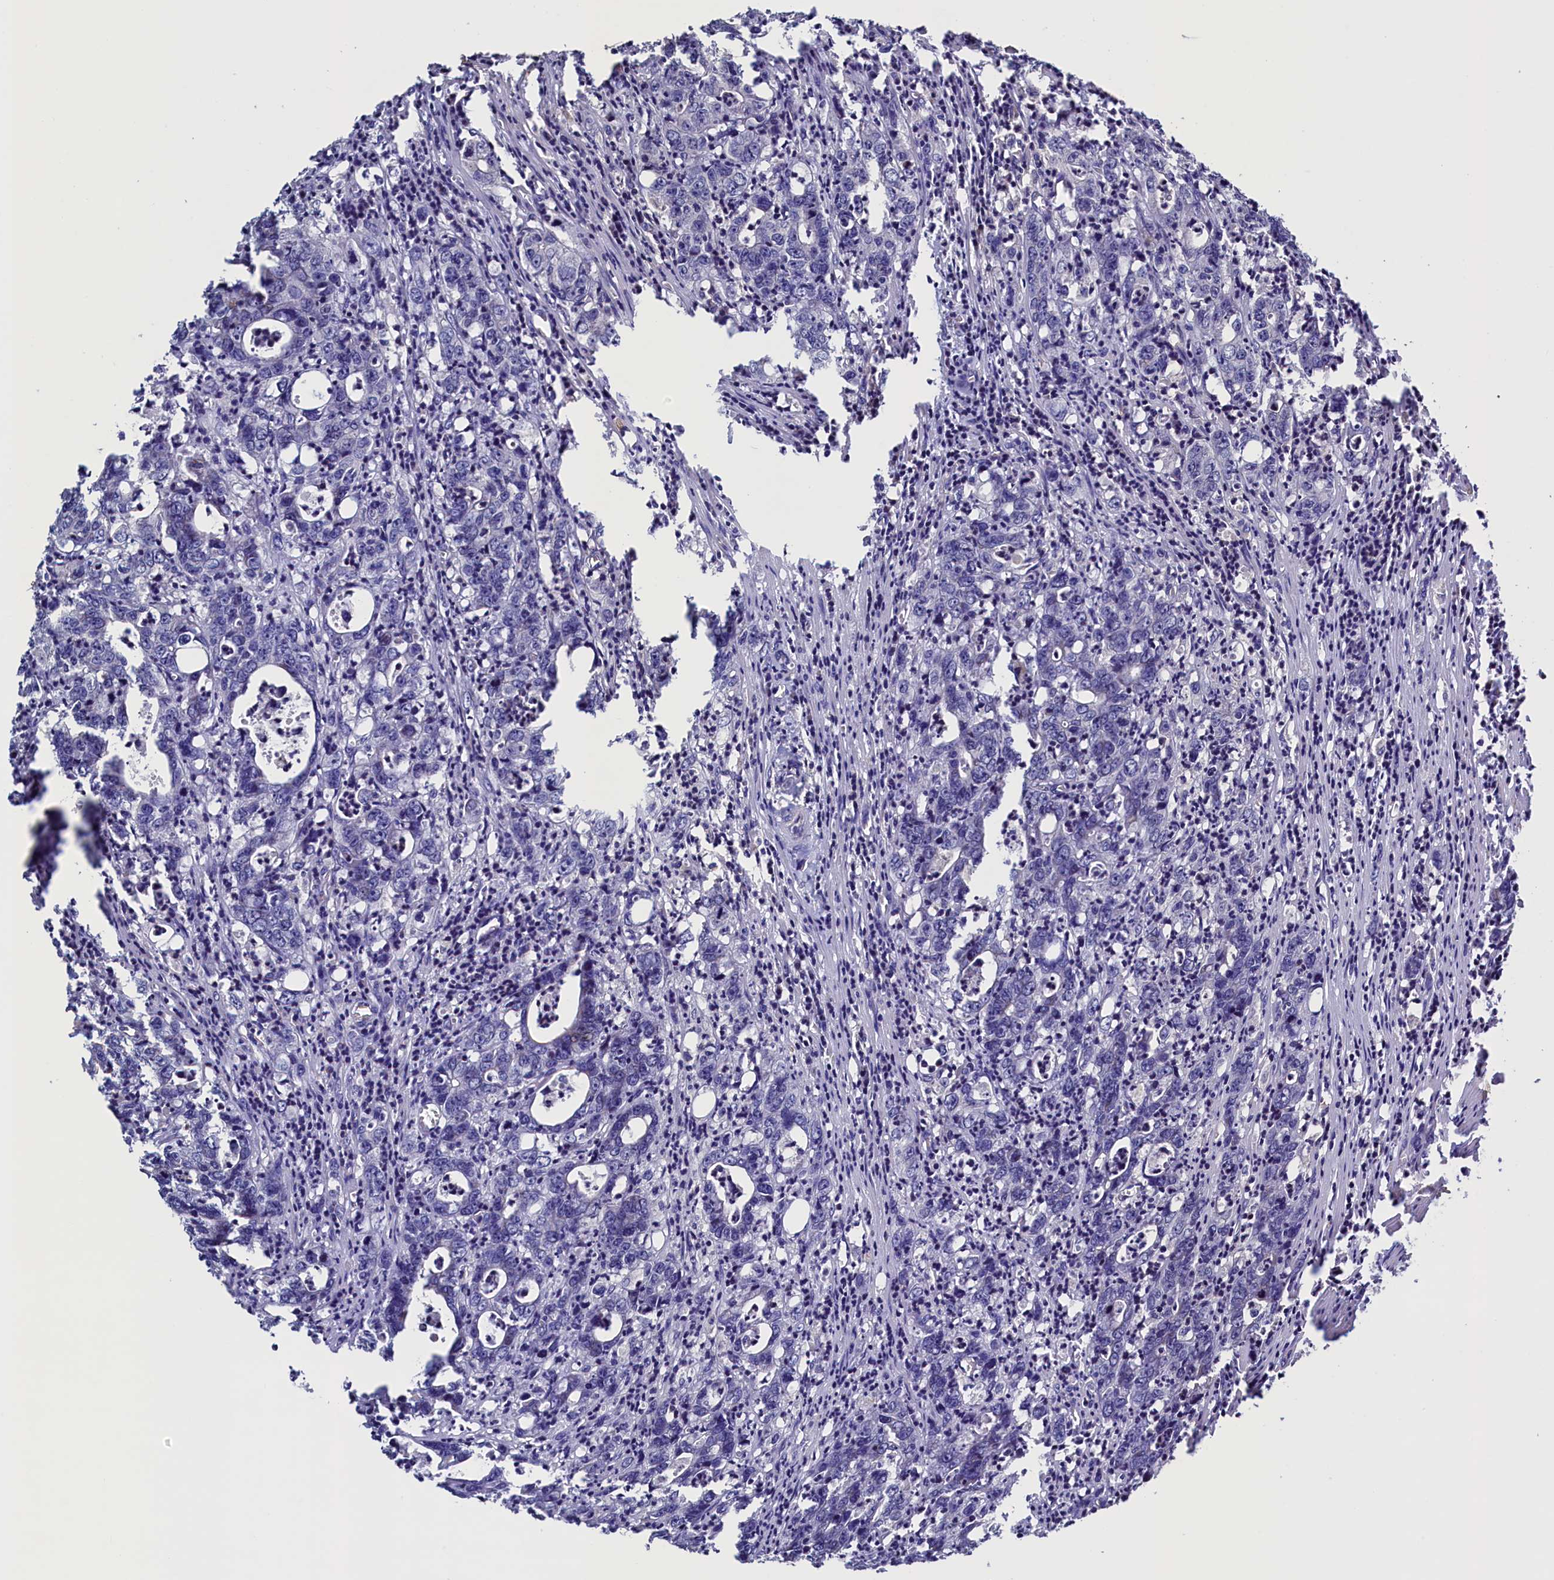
{"staining": {"intensity": "negative", "quantity": "none", "location": "none"}, "tissue": "colorectal cancer", "cell_type": "Tumor cells", "image_type": "cancer", "snomed": [{"axis": "morphology", "description": "Adenocarcinoma, NOS"}, {"axis": "topography", "description": "Colon"}], "caption": "This is an IHC image of human colorectal adenocarcinoma. There is no expression in tumor cells.", "gene": "DUOXA1", "patient": {"sex": "female", "age": 75}}